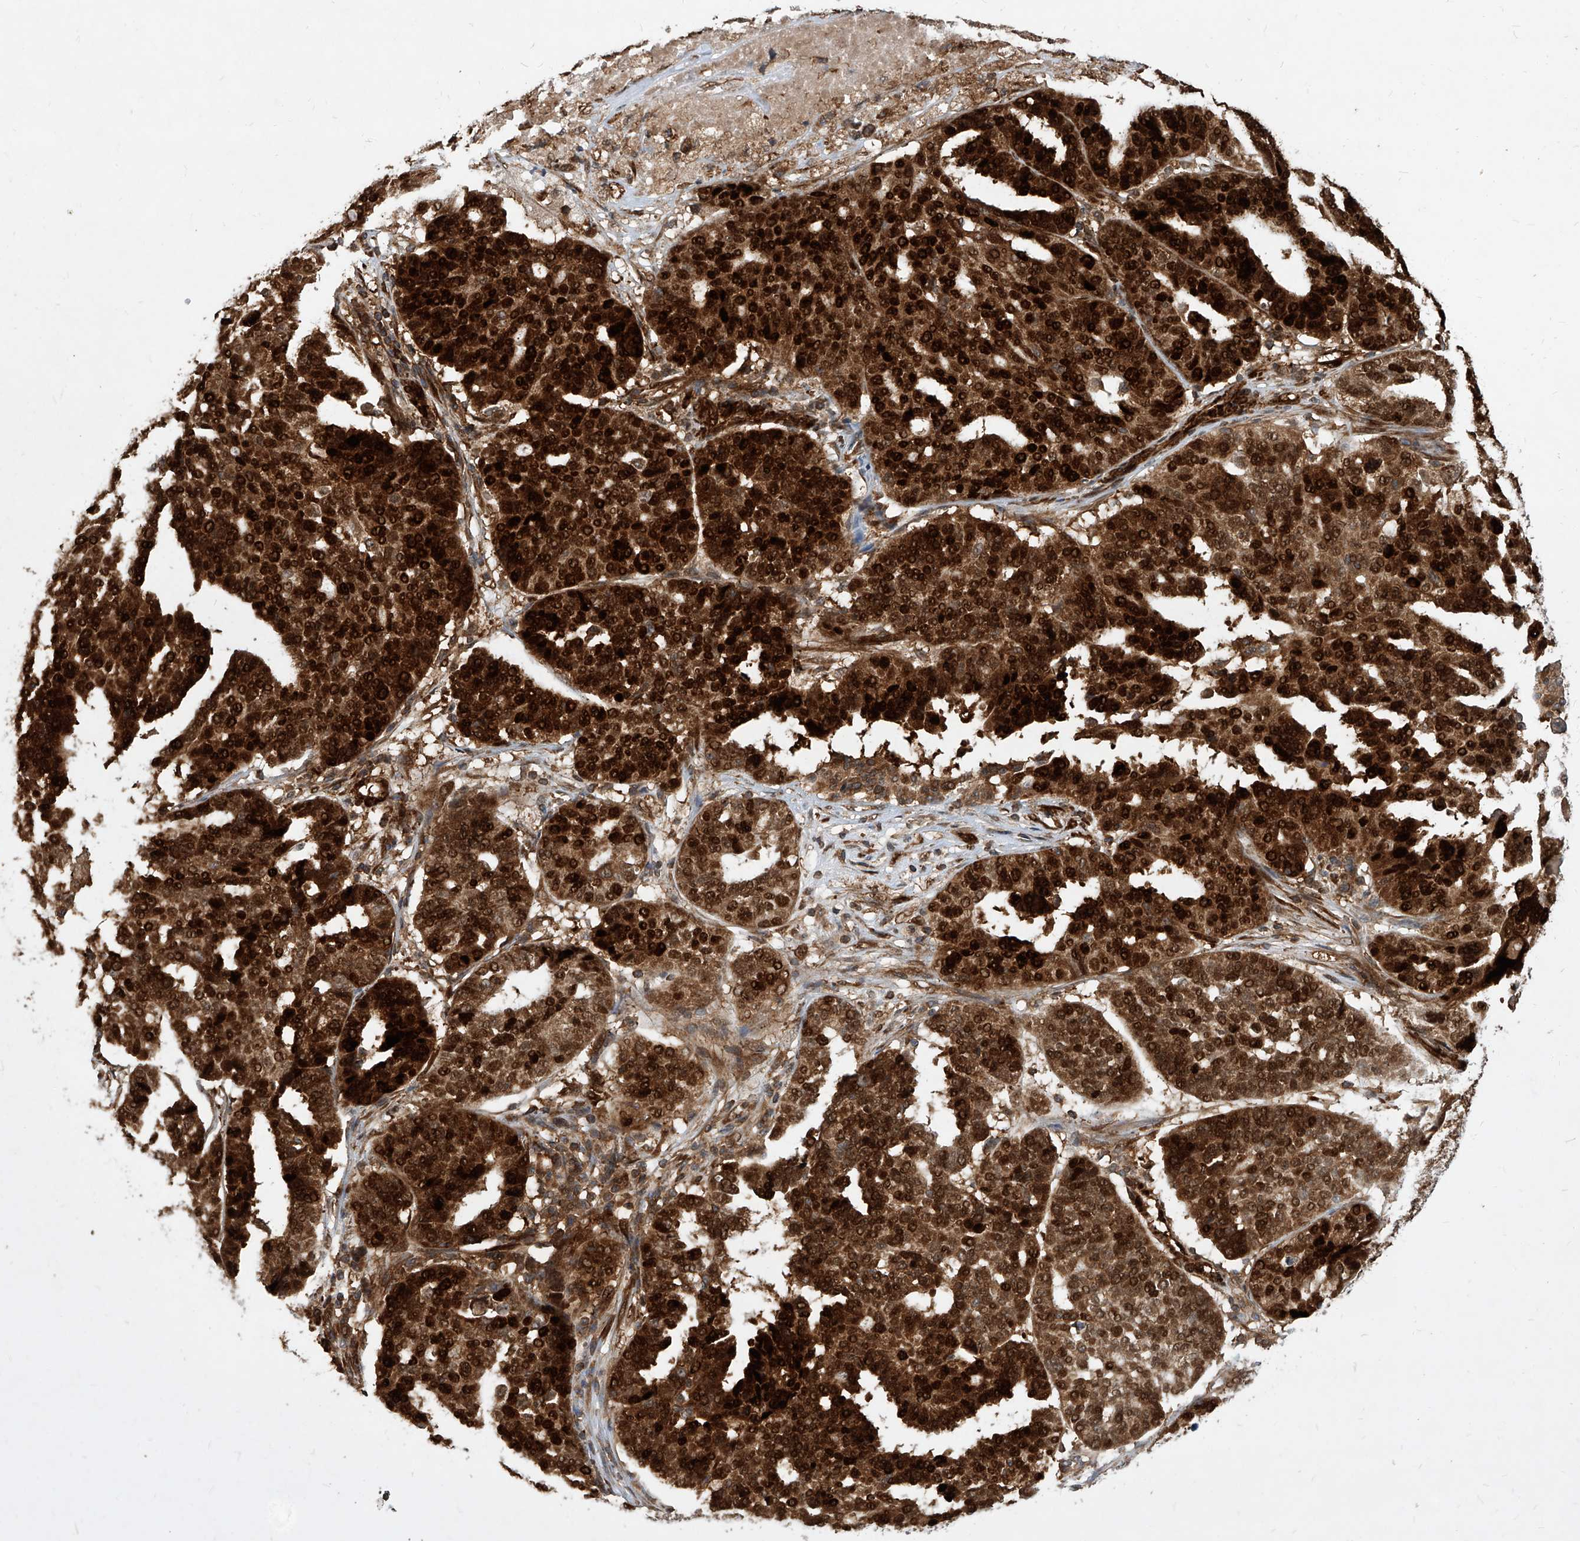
{"staining": {"intensity": "strong", "quantity": ">75%", "location": "cytoplasmic/membranous,nuclear"}, "tissue": "ovarian cancer", "cell_type": "Tumor cells", "image_type": "cancer", "snomed": [{"axis": "morphology", "description": "Cystadenocarcinoma, serous, NOS"}, {"axis": "topography", "description": "Ovary"}], "caption": "Approximately >75% of tumor cells in ovarian serous cystadenocarcinoma show strong cytoplasmic/membranous and nuclear protein positivity as visualized by brown immunohistochemical staining.", "gene": "MAGED2", "patient": {"sex": "female", "age": 59}}